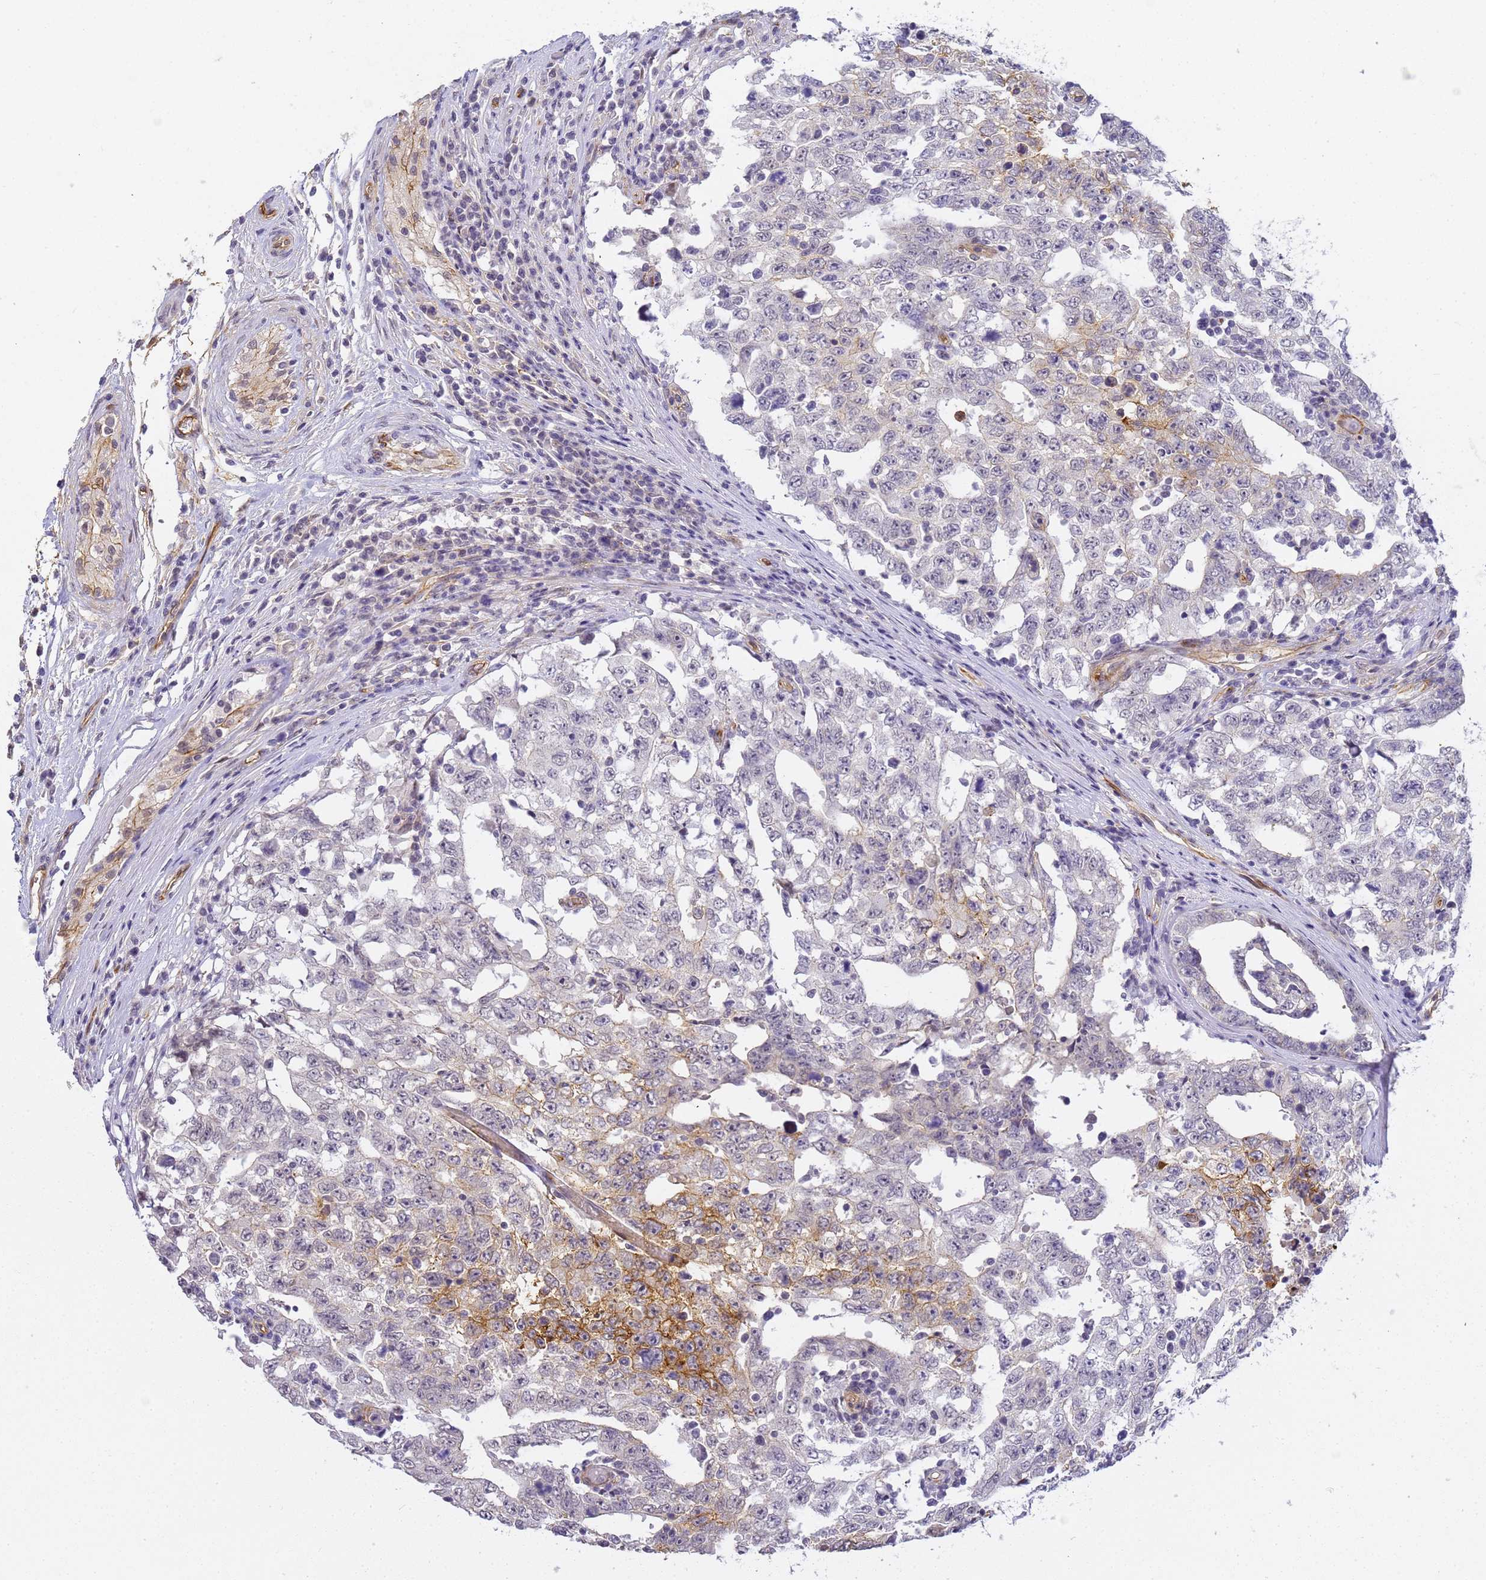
{"staining": {"intensity": "moderate", "quantity": "<25%", "location": "cytoplasmic/membranous"}, "tissue": "testis cancer", "cell_type": "Tumor cells", "image_type": "cancer", "snomed": [{"axis": "morphology", "description": "Carcinoma, Embryonal, NOS"}, {"axis": "topography", "description": "Testis"}], "caption": "High-power microscopy captured an IHC histopathology image of testis cancer, revealing moderate cytoplasmic/membranous expression in approximately <25% of tumor cells.", "gene": "GON4L", "patient": {"sex": "male", "age": 26}}